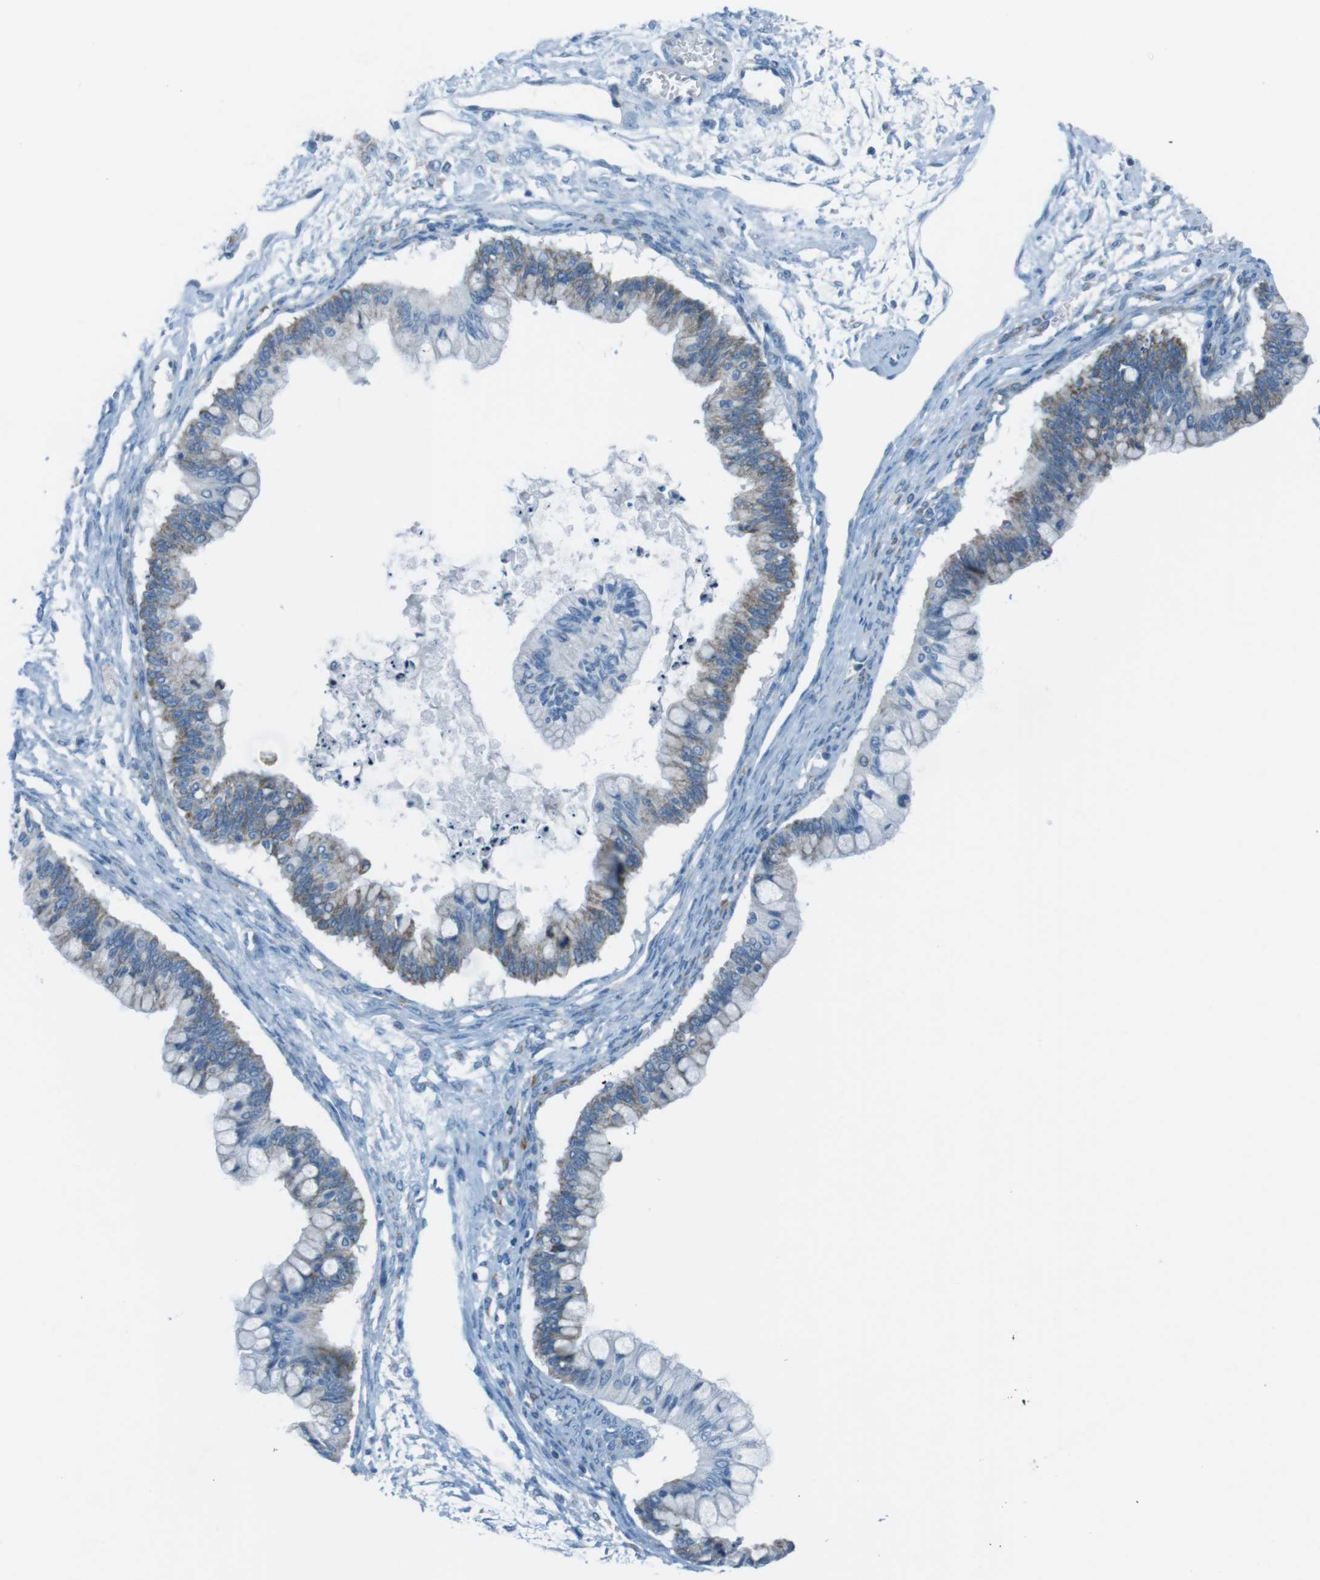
{"staining": {"intensity": "weak", "quantity": "<25%", "location": "cytoplasmic/membranous"}, "tissue": "ovarian cancer", "cell_type": "Tumor cells", "image_type": "cancer", "snomed": [{"axis": "morphology", "description": "Cystadenocarcinoma, mucinous, NOS"}, {"axis": "topography", "description": "Ovary"}], "caption": "IHC micrograph of human ovarian cancer stained for a protein (brown), which reveals no expression in tumor cells.", "gene": "DNAJA3", "patient": {"sex": "female", "age": 57}}